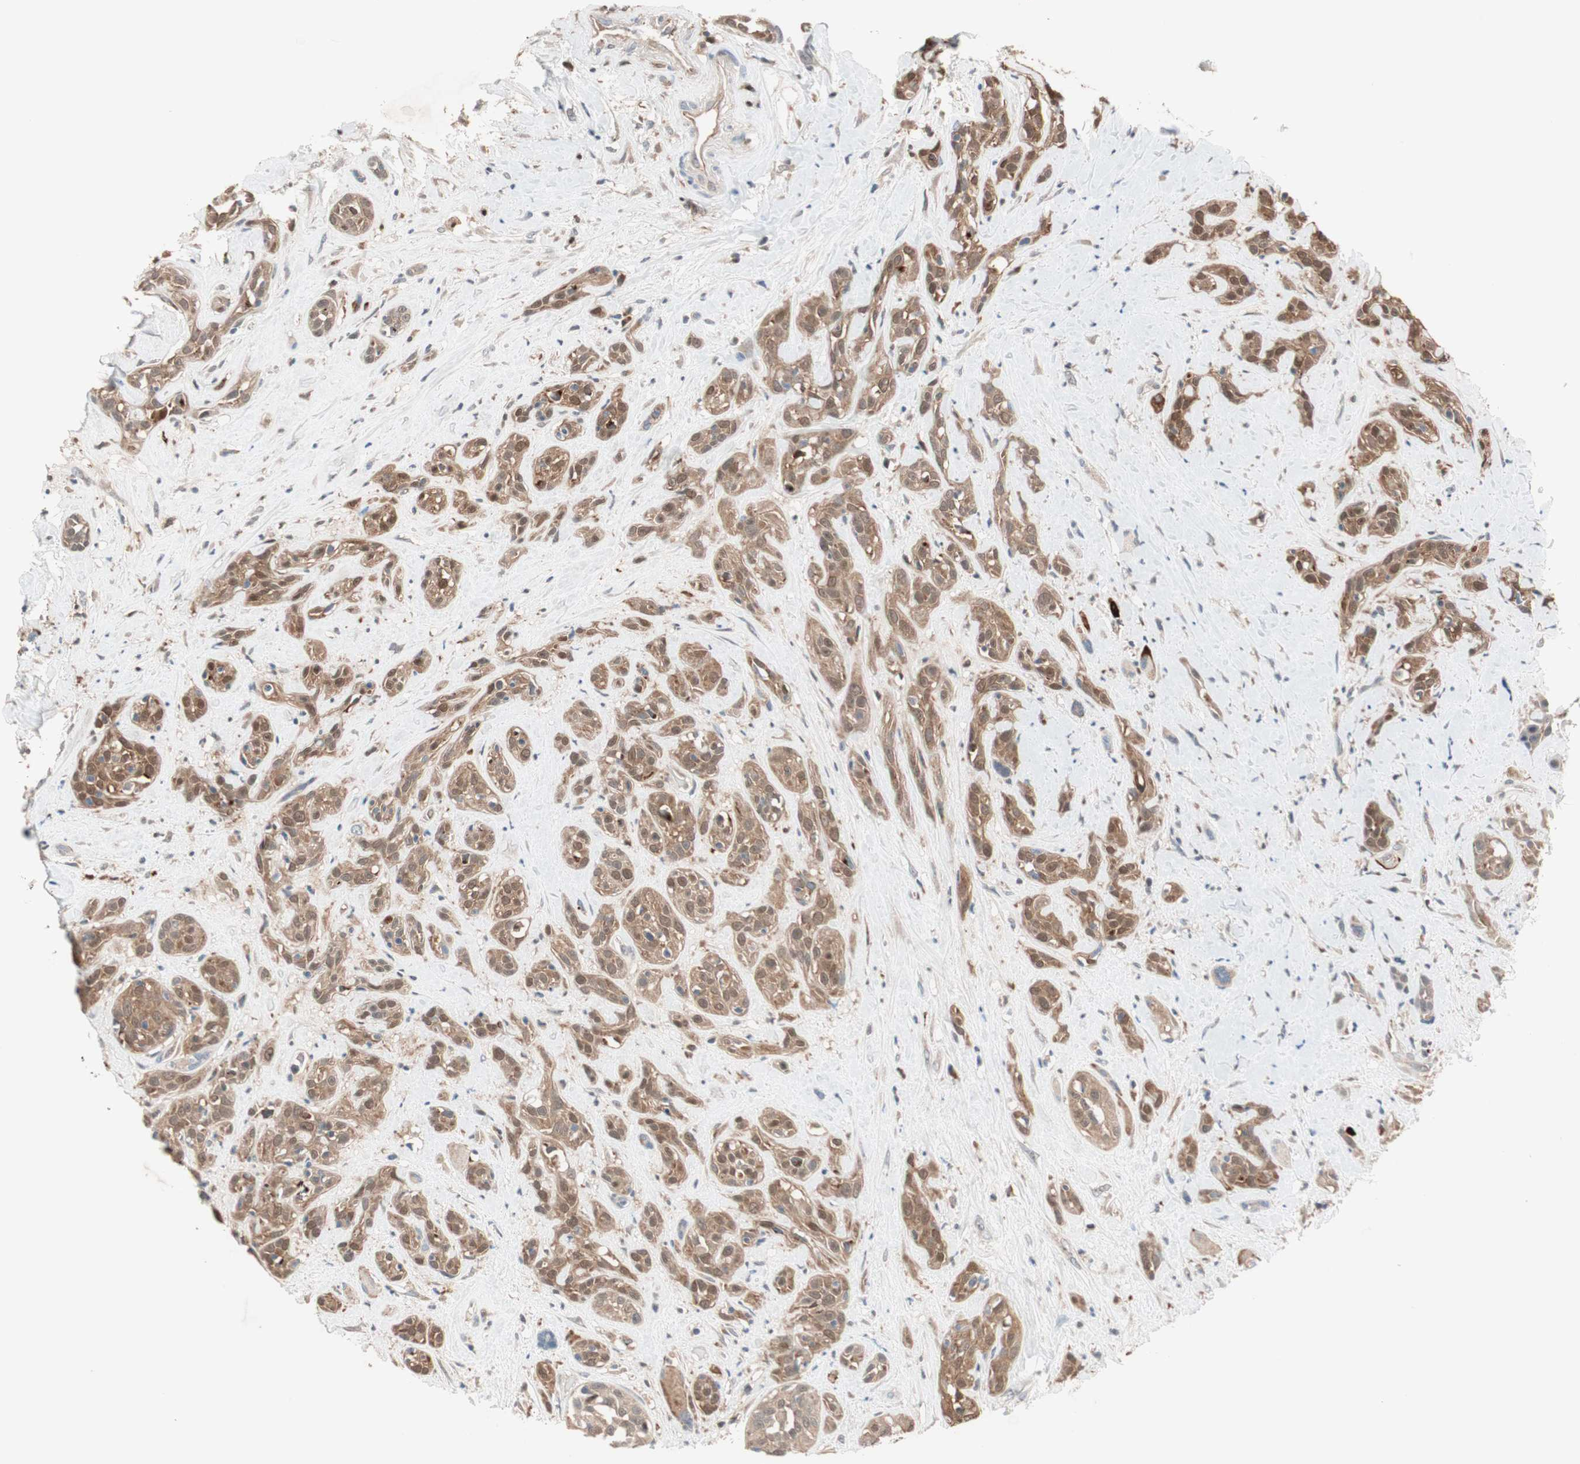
{"staining": {"intensity": "moderate", "quantity": ">75%", "location": "cytoplasmic/membranous"}, "tissue": "head and neck cancer", "cell_type": "Tumor cells", "image_type": "cancer", "snomed": [{"axis": "morphology", "description": "Squamous cell carcinoma, NOS"}, {"axis": "topography", "description": "Head-Neck"}], "caption": "A histopathology image showing moderate cytoplasmic/membranous expression in about >75% of tumor cells in squamous cell carcinoma (head and neck), as visualized by brown immunohistochemical staining.", "gene": "PIK3R3", "patient": {"sex": "male", "age": 62}}